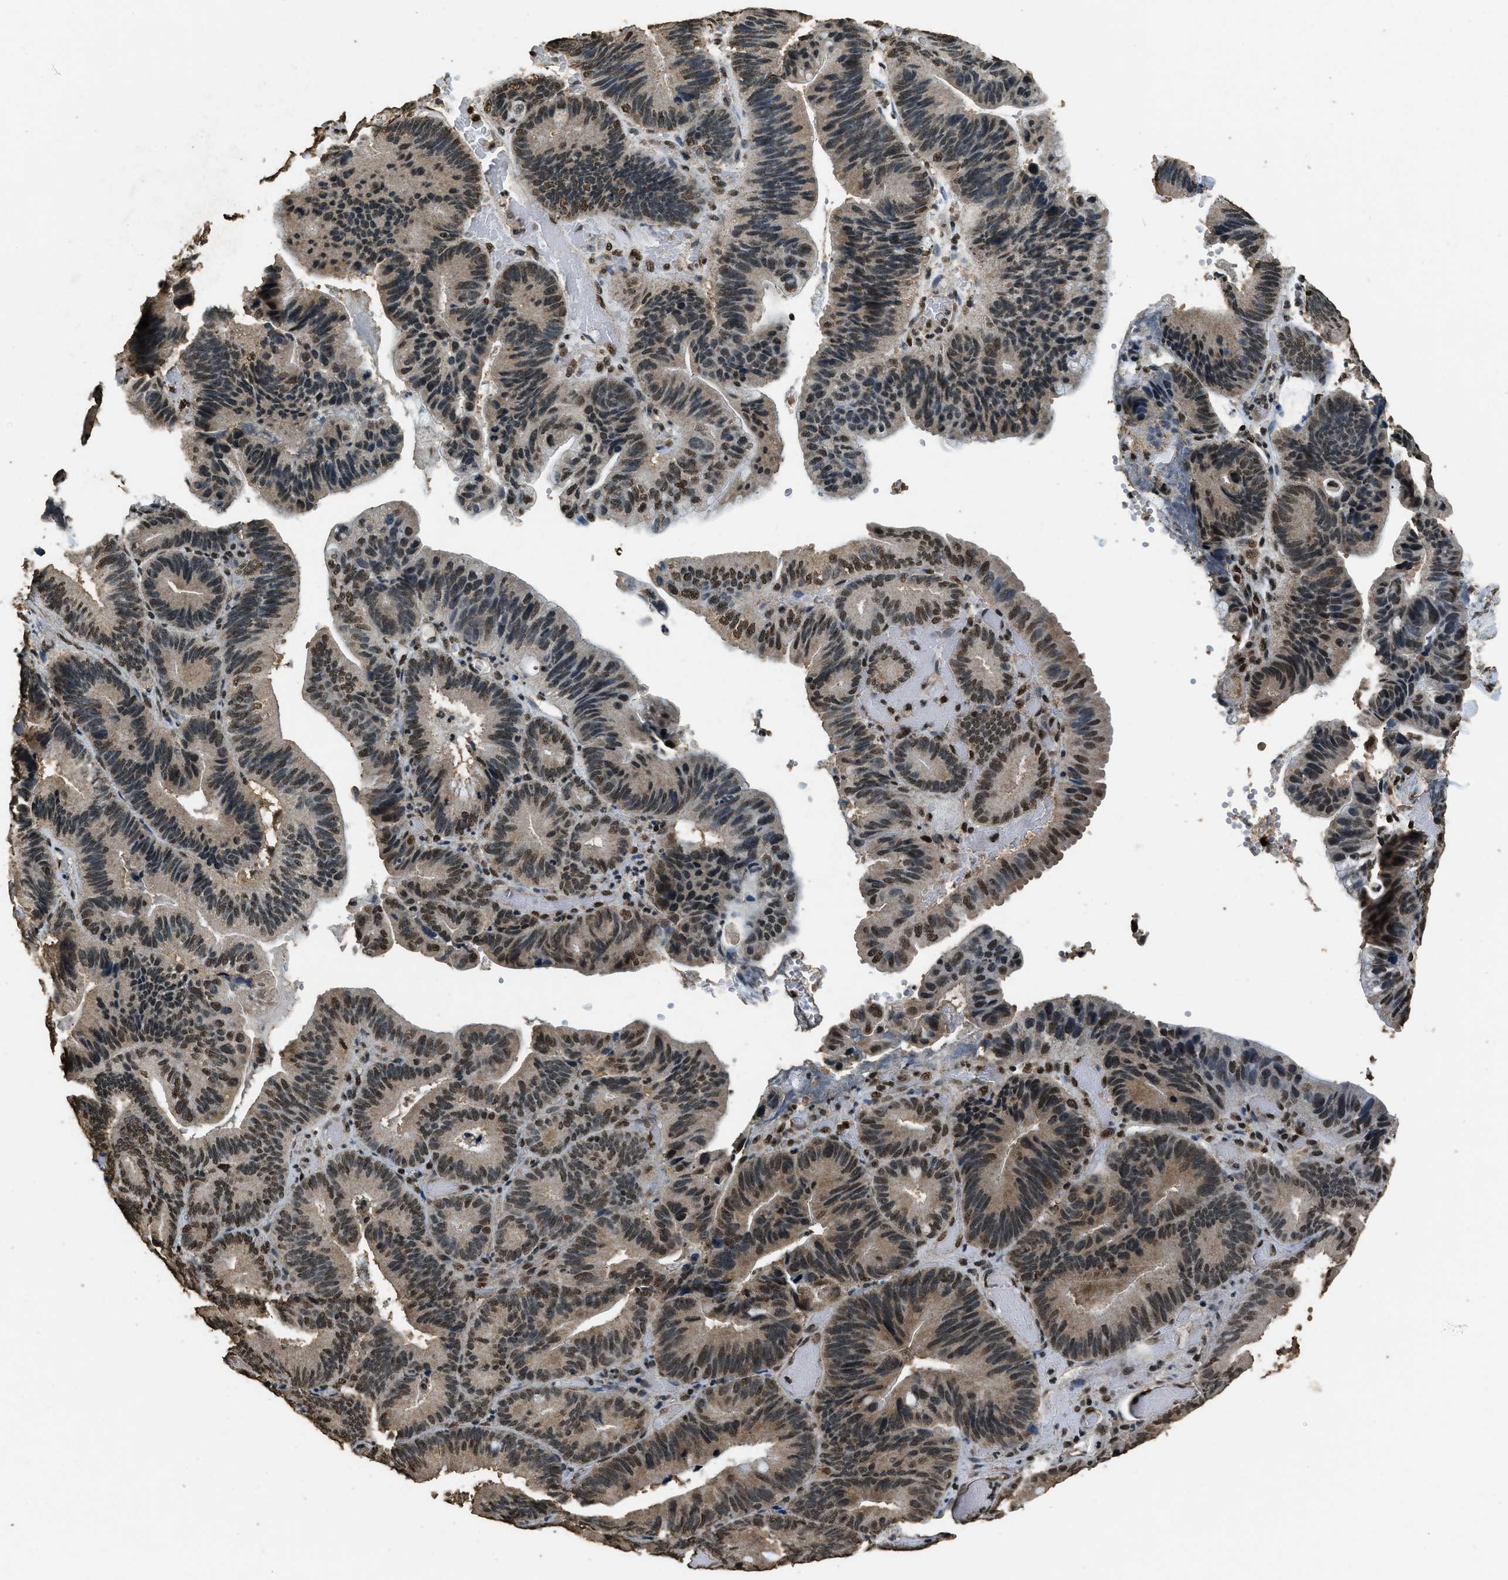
{"staining": {"intensity": "moderate", "quantity": "25%-75%", "location": "nuclear"}, "tissue": "pancreatic cancer", "cell_type": "Tumor cells", "image_type": "cancer", "snomed": [{"axis": "morphology", "description": "Adenocarcinoma, NOS"}, {"axis": "topography", "description": "Pancreas"}], "caption": "The immunohistochemical stain highlights moderate nuclear expression in tumor cells of pancreatic adenocarcinoma tissue.", "gene": "MYB", "patient": {"sex": "male", "age": 82}}